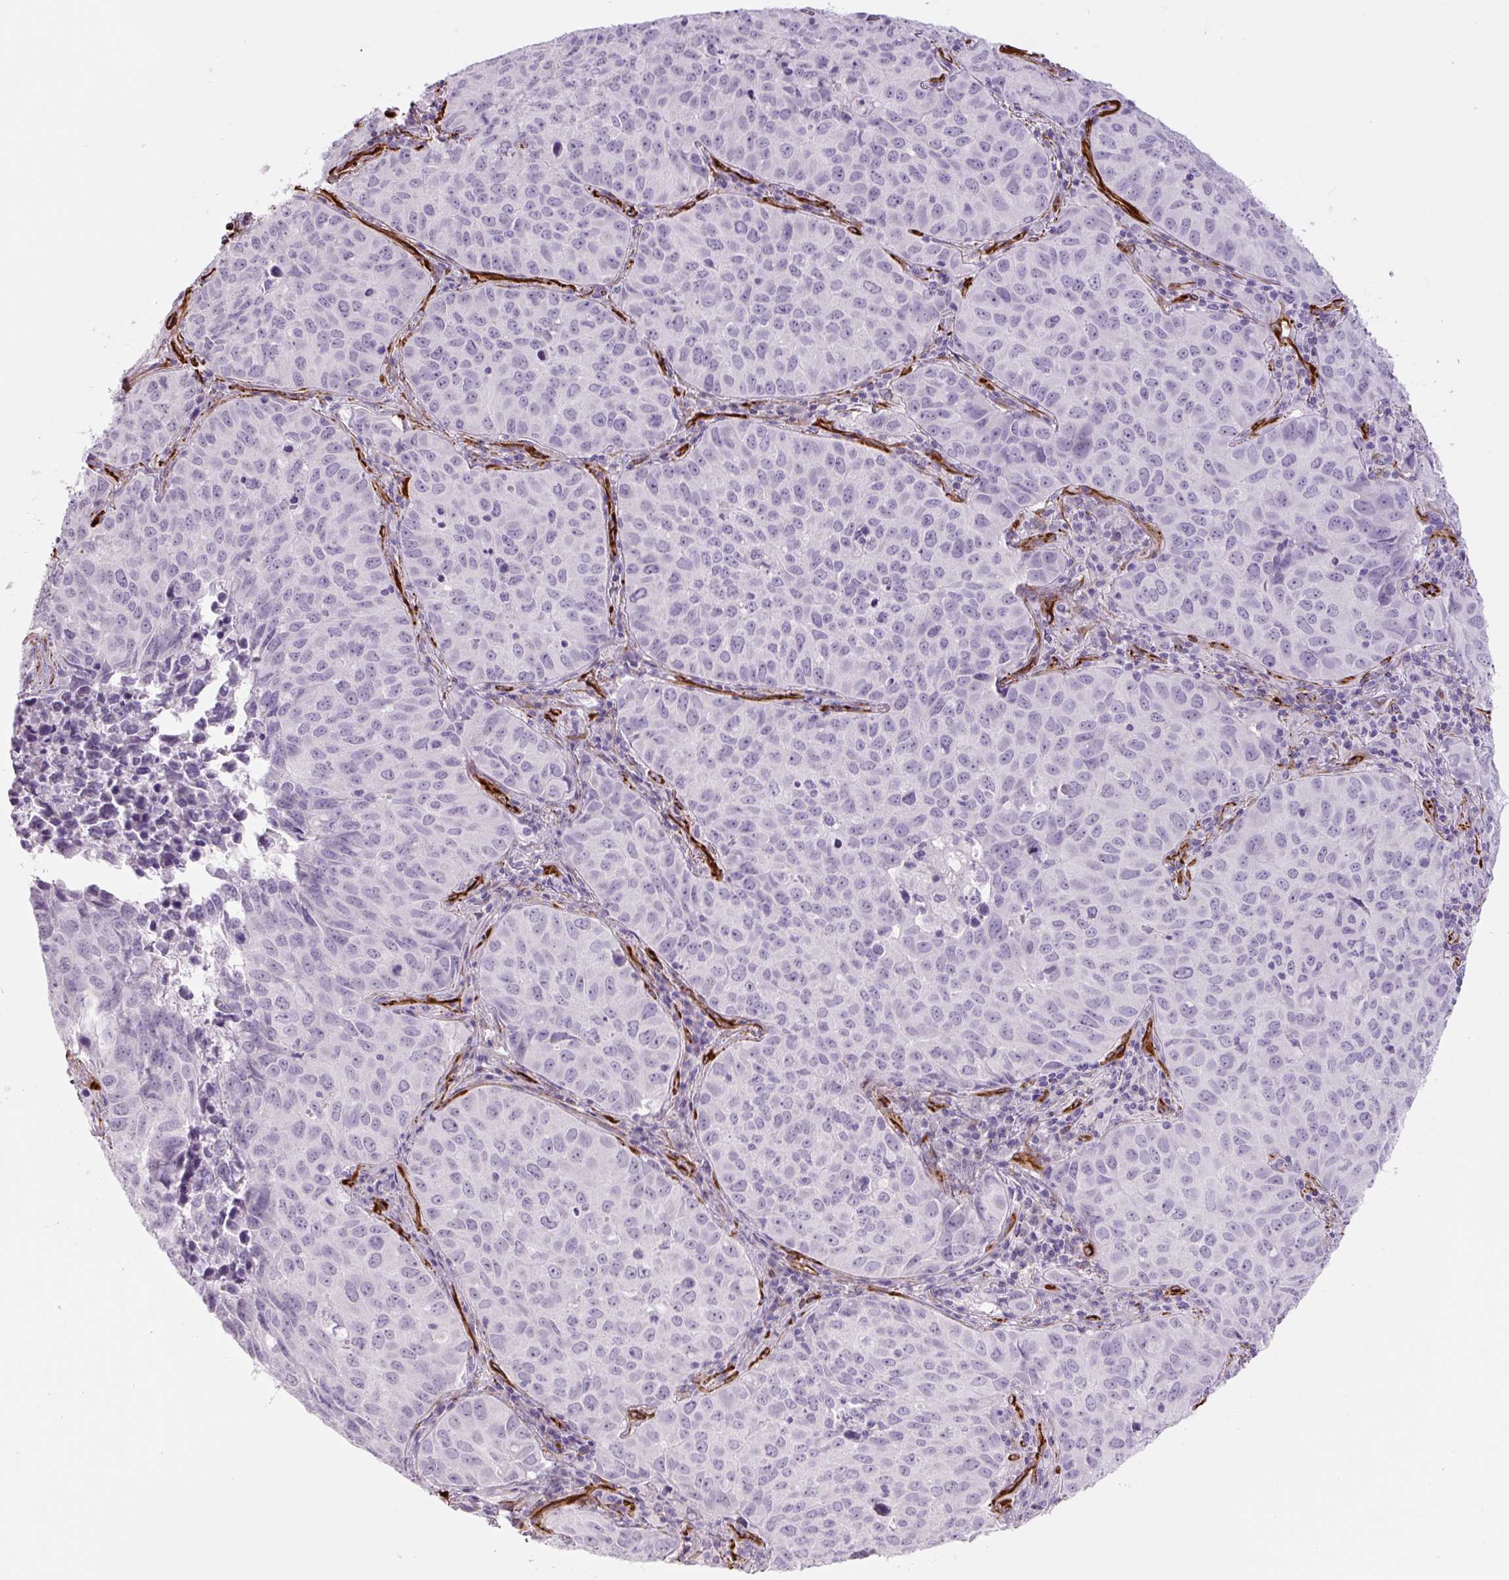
{"staining": {"intensity": "negative", "quantity": "none", "location": "none"}, "tissue": "lung cancer", "cell_type": "Tumor cells", "image_type": "cancer", "snomed": [{"axis": "morphology", "description": "Adenocarcinoma, NOS"}, {"axis": "topography", "description": "Lung"}], "caption": "This is a micrograph of immunohistochemistry (IHC) staining of lung cancer, which shows no staining in tumor cells.", "gene": "NES", "patient": {"sex": "female", "age": 50}}